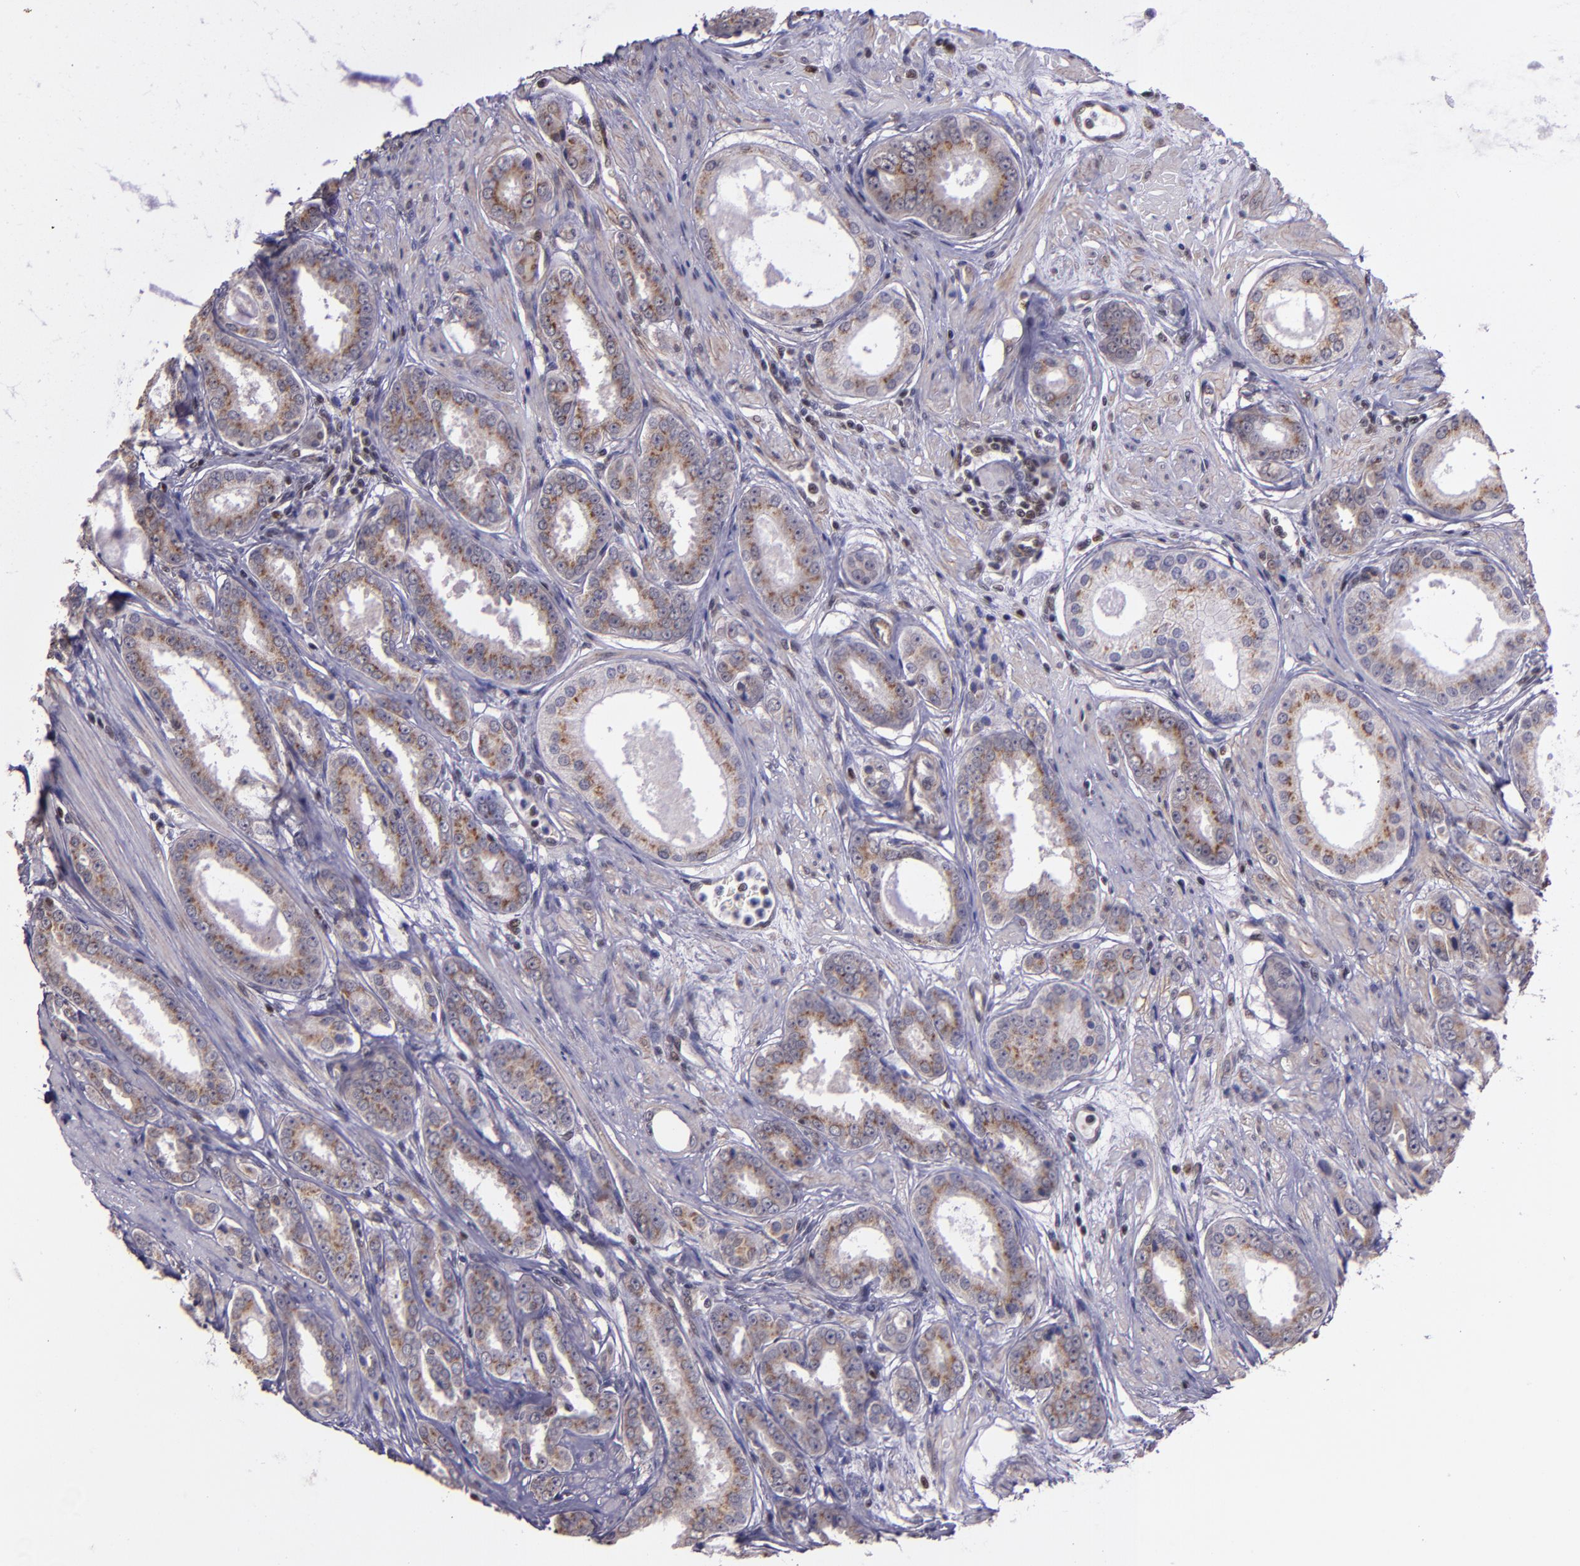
{"staining": {"intensity": "weak", "quantity": ">75%", "location": "cytoplasmic/membranous"}, "tissue": "prostate cancer", "cell_type": "Tumor cells", "image_type": "cancer", "snomed": [{"axis": "morphology", "description": "Adenocarcinoma, Medium grade"}, {"axis": "topography", "description": "Prostate"}], "caption": "This is a photomicrograph of immunohistochemistry (IHC) staining of medium-grade adenocarcinoma (prostate), which shows weak expression in the cytoplasmic/membranous of tumor cells.", "gene": "ELF1", "patient": {"sex": "male", "age": 53}}